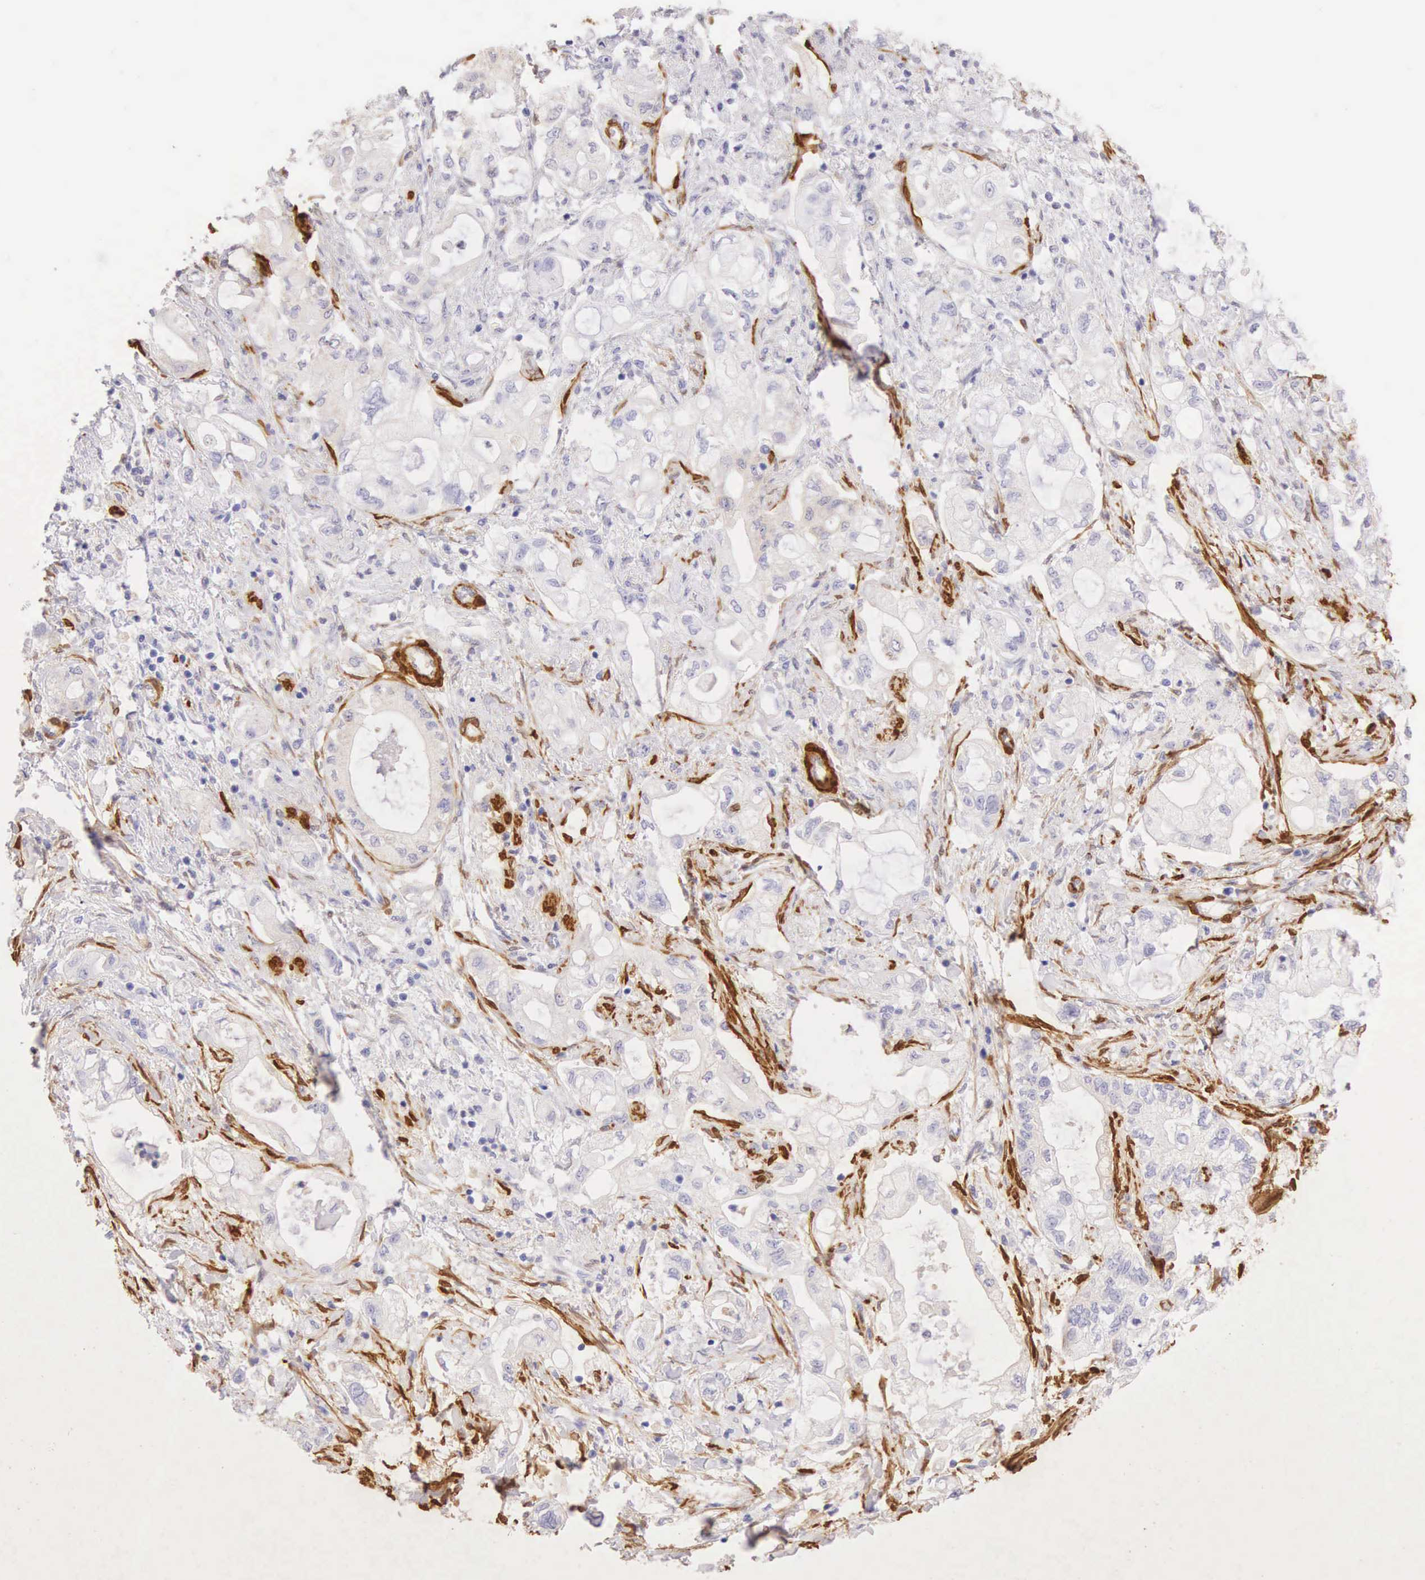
{"staining": {"intensity": "negative", "quantity": "none", "location": "none"}, "tissue": "pancreatic cancer", "cell_type": "Tumor cells", "image_type": "cancer", "snomed": [{"axis": "morphology", "description": "Adenocarcinoma, NOS"}, {"axis": "topography", "description": "Pancreas"}], "caption": "This image is of pancreatic cancer stained with immunohistochemistry to label a protein in brown with the nuclei are counter-stained blue. There is no expression in tumor cells.", "gene": "CNN1", "patient": {"sex": "male", "age": 79}}